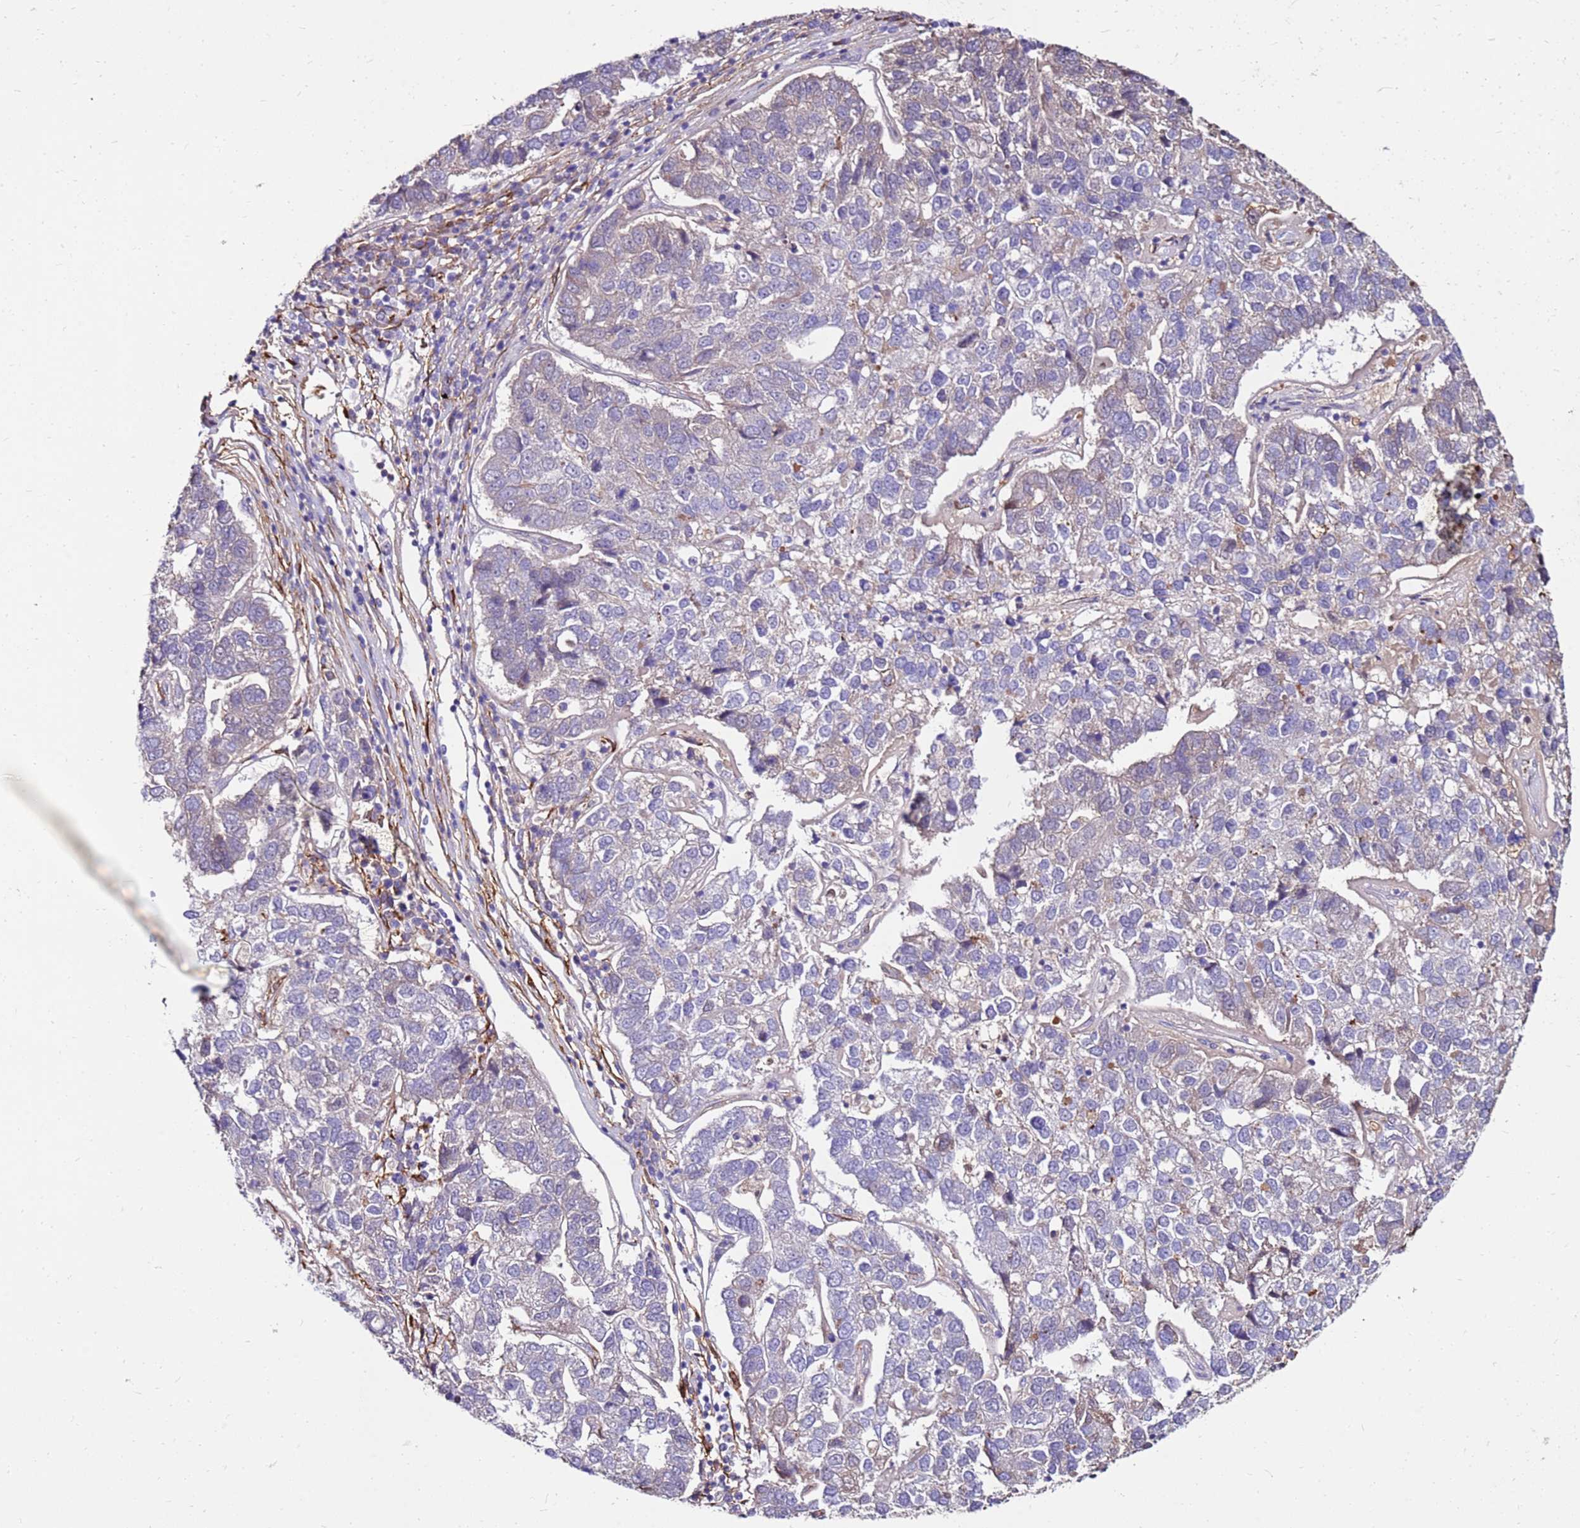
{"staining": {"intensity": "negative", "quantity": "none", "location": "none"}, "tissue": "pancreatic cancer", "cell_type": "Tumor cells", "image_type": "cancer", "snomed": [{"axis": "morphology", "description": "Adenocarcinoma, NOS"}, {"axis": "topography", "description": "Pancreas"}], "caption": "The micrograph demonstrates no staining of tumor cells in pancreatic cancer (adenocarcinoma). Brightfield microscopy of immunohistochemistry (IHC) stained with DAB (brown) and hematoxylin (blue), captured at high magnification.", "gene": "ALDH1A3", "patient": {"sex": "female", "age": 61}}